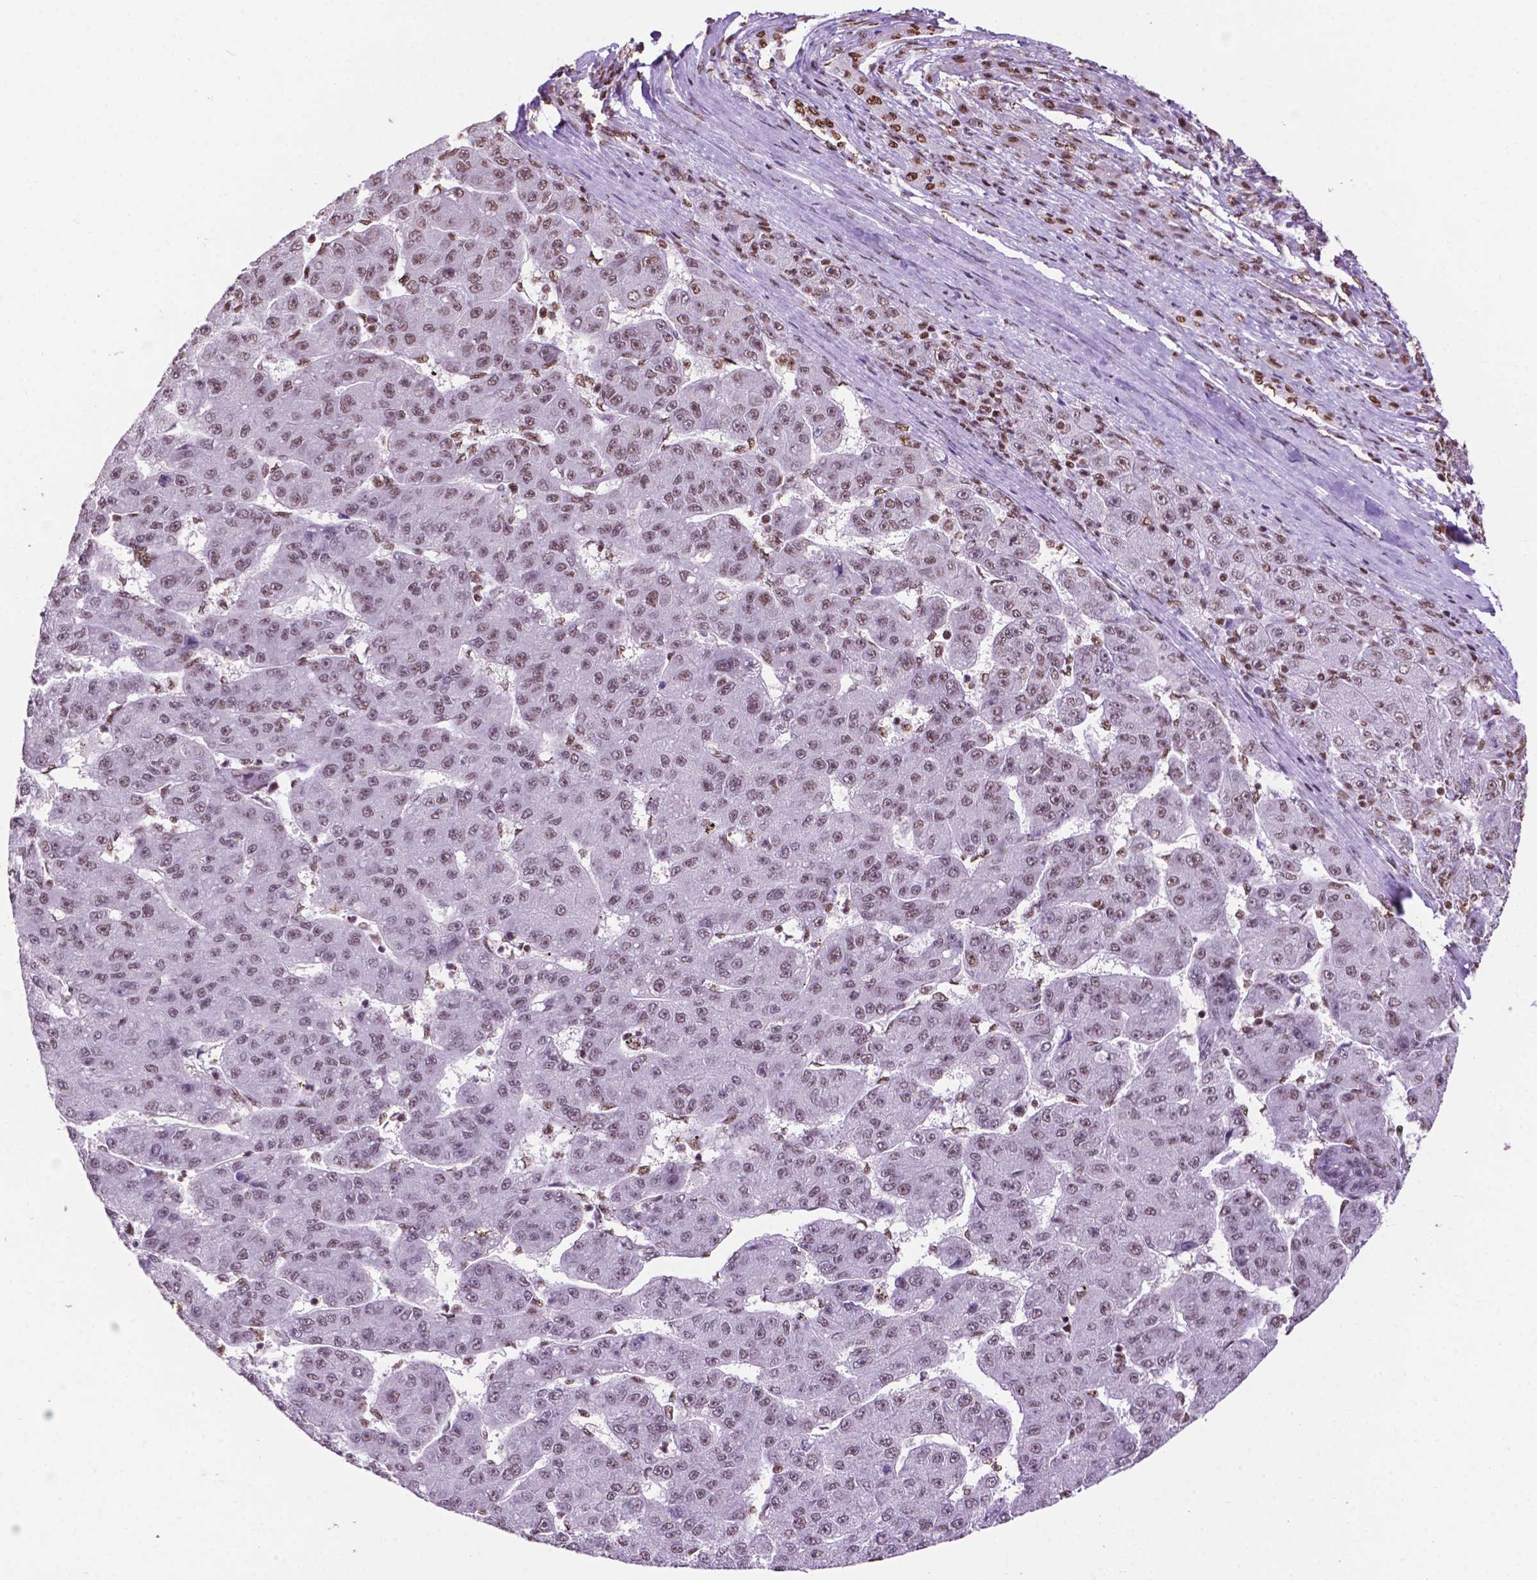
{"staining": {"intensity": "weak", "quantity": "25%-75%", "location": "nuclear"}, "tissue": "liver cancer", "cell_type": "Tumor cells", "image_type": "cancer", "snomed": [{"axis": "morphology", "description": "Carcinoma, Hepatocellular, NOS"}, {"axis": "topography", "description": "Liver"}], "caption": "Protein staining displays weak nuclear positivity in approximately 25%-75% of tumor cells in liver hepatocellular carcinoma.", "gene": "CCAR2", "patient": {"sex": "male", "age": 67}}